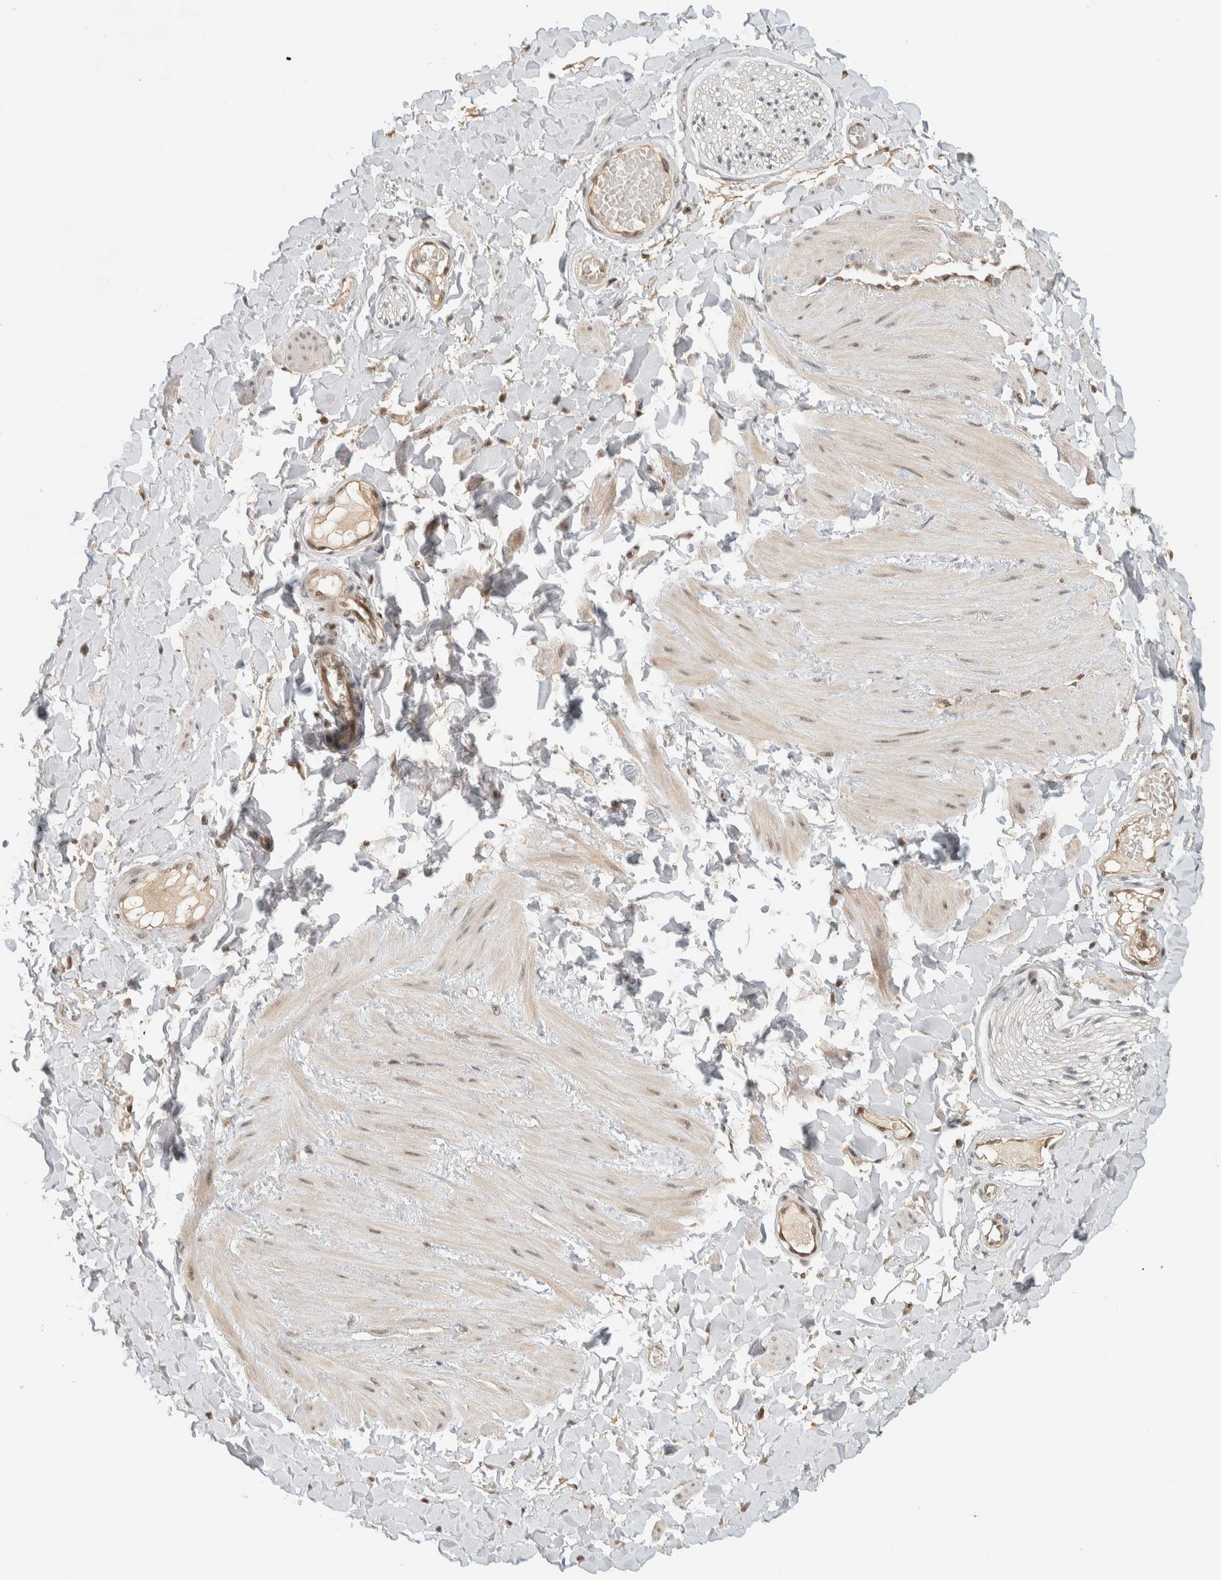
{"staining": {"intensity": "moderate", "quantity": "<25%", "location": "none"}, "tissue": "adipose tissue", "cell_type": "Adipocytes", "image_type": "normal", "snomed": [{"axis": "morphology", "description": "Normal tissue, NOS"}, {"axis": "topography", "description": "Adipose tissue"}, {"axis": "topography", "description": "Vascular tissue"}, {"axis": "topography", "description": "Peripheral nerve tissue"}], "caption": "Moderate None protein staining is identified in about <25% of adipocytes in adipose tissue.", "gene": "PUS7", "patient": {"sex": "male", "age": 25}}